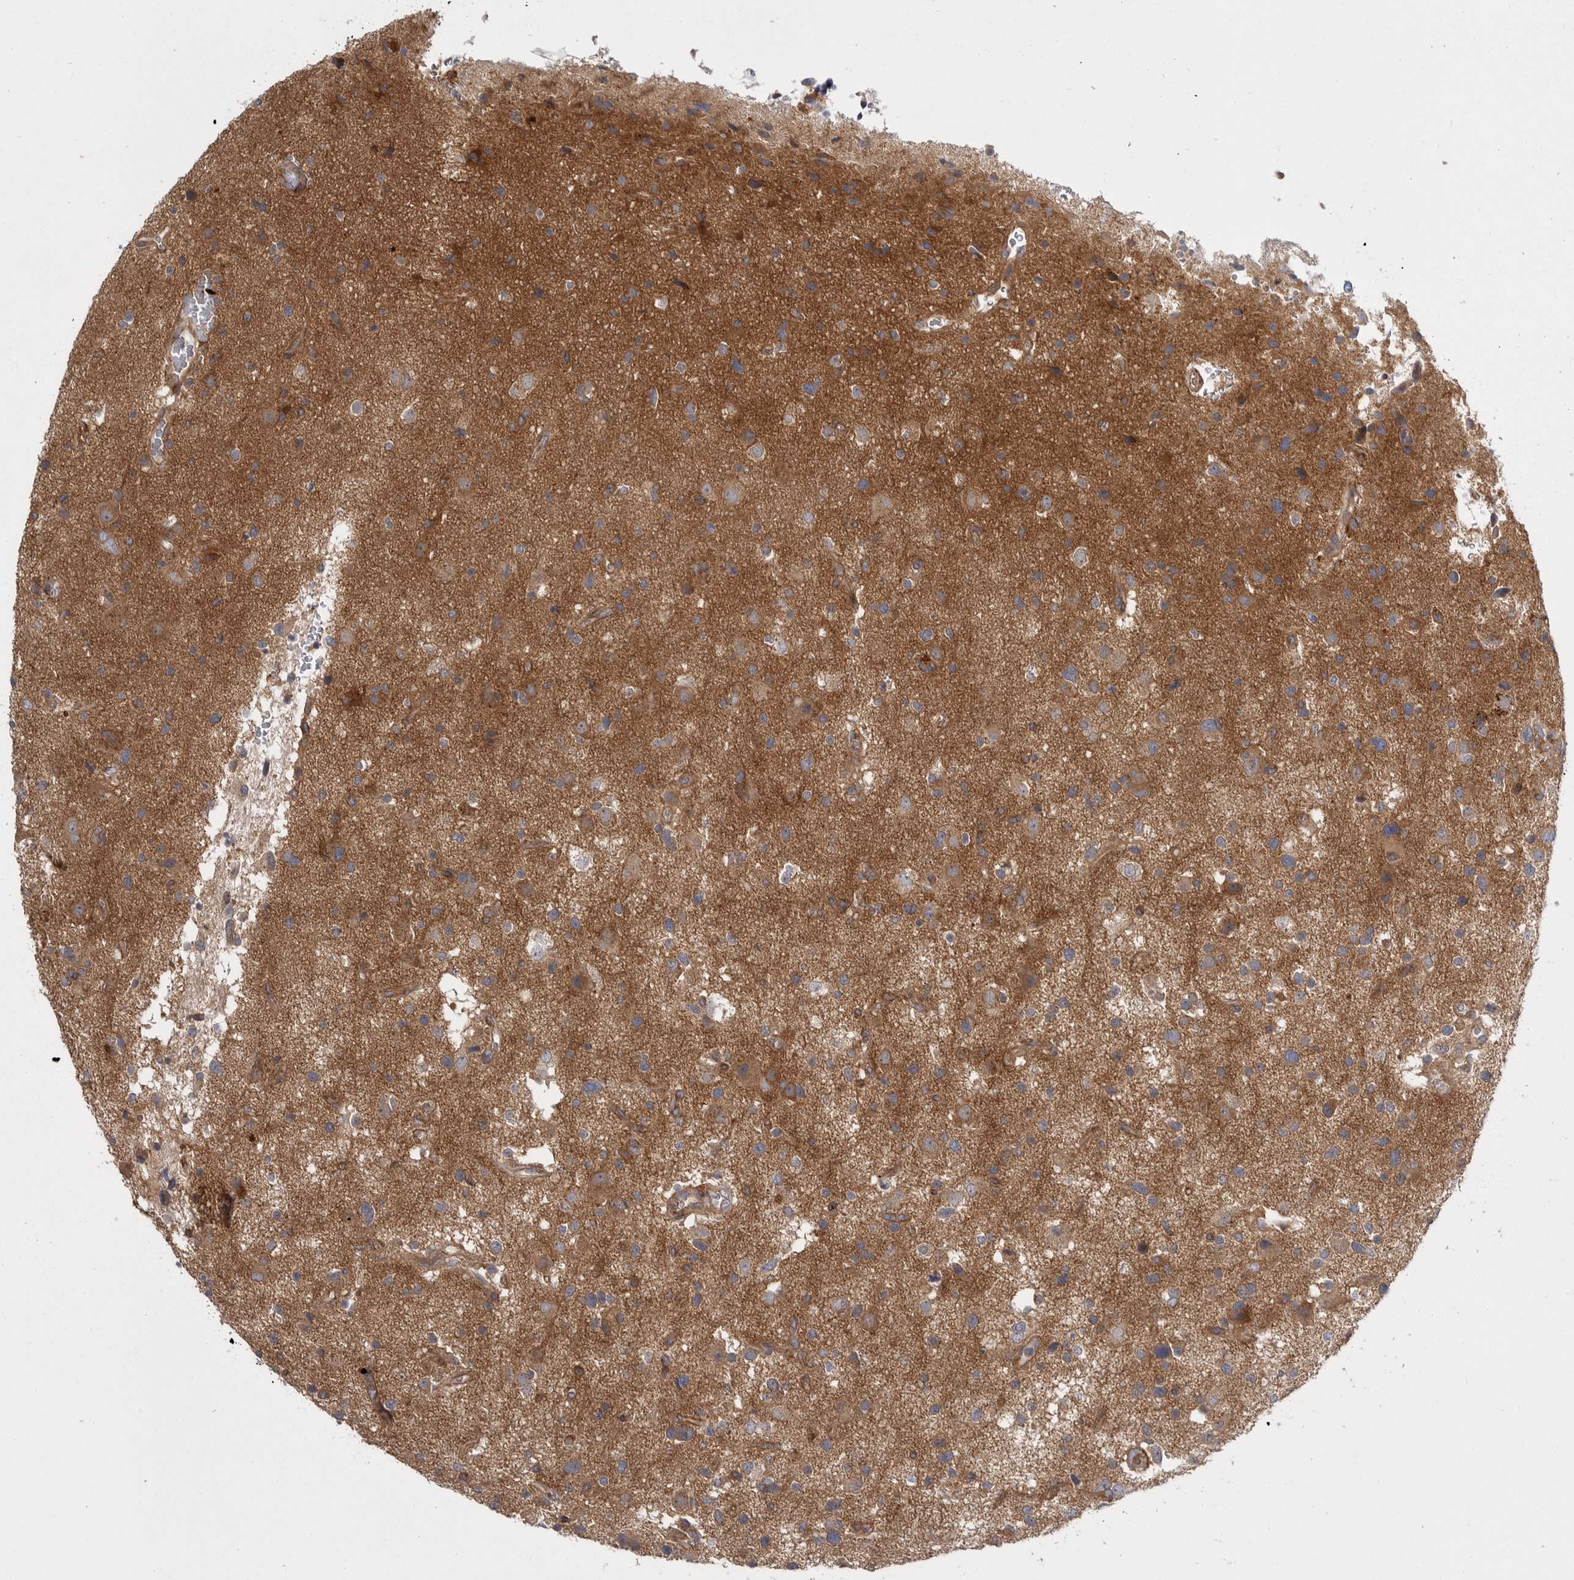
{"staining": {"intensity": "moderate", "quantity": "25%-75%", "location": "cytoplasmic/membranous"}, "tissue": "glioma", "cell_type": "Tumor cells", "image_type": "cancer", "snomed": [{"axis": "morphology", "description": "Glioma, malignant, High grade"}, {"axis": "topography", "description": "Brain"}], "caption": "A photomicrograph showing moderate cytoplasmic/membranous positivity in approximately 25%-75% of tumor cells in glioma, as visualized by brown immunohistochemical staining.", "gene": "OSBPL9", "patient": {"sex": "male", "age": 33}}